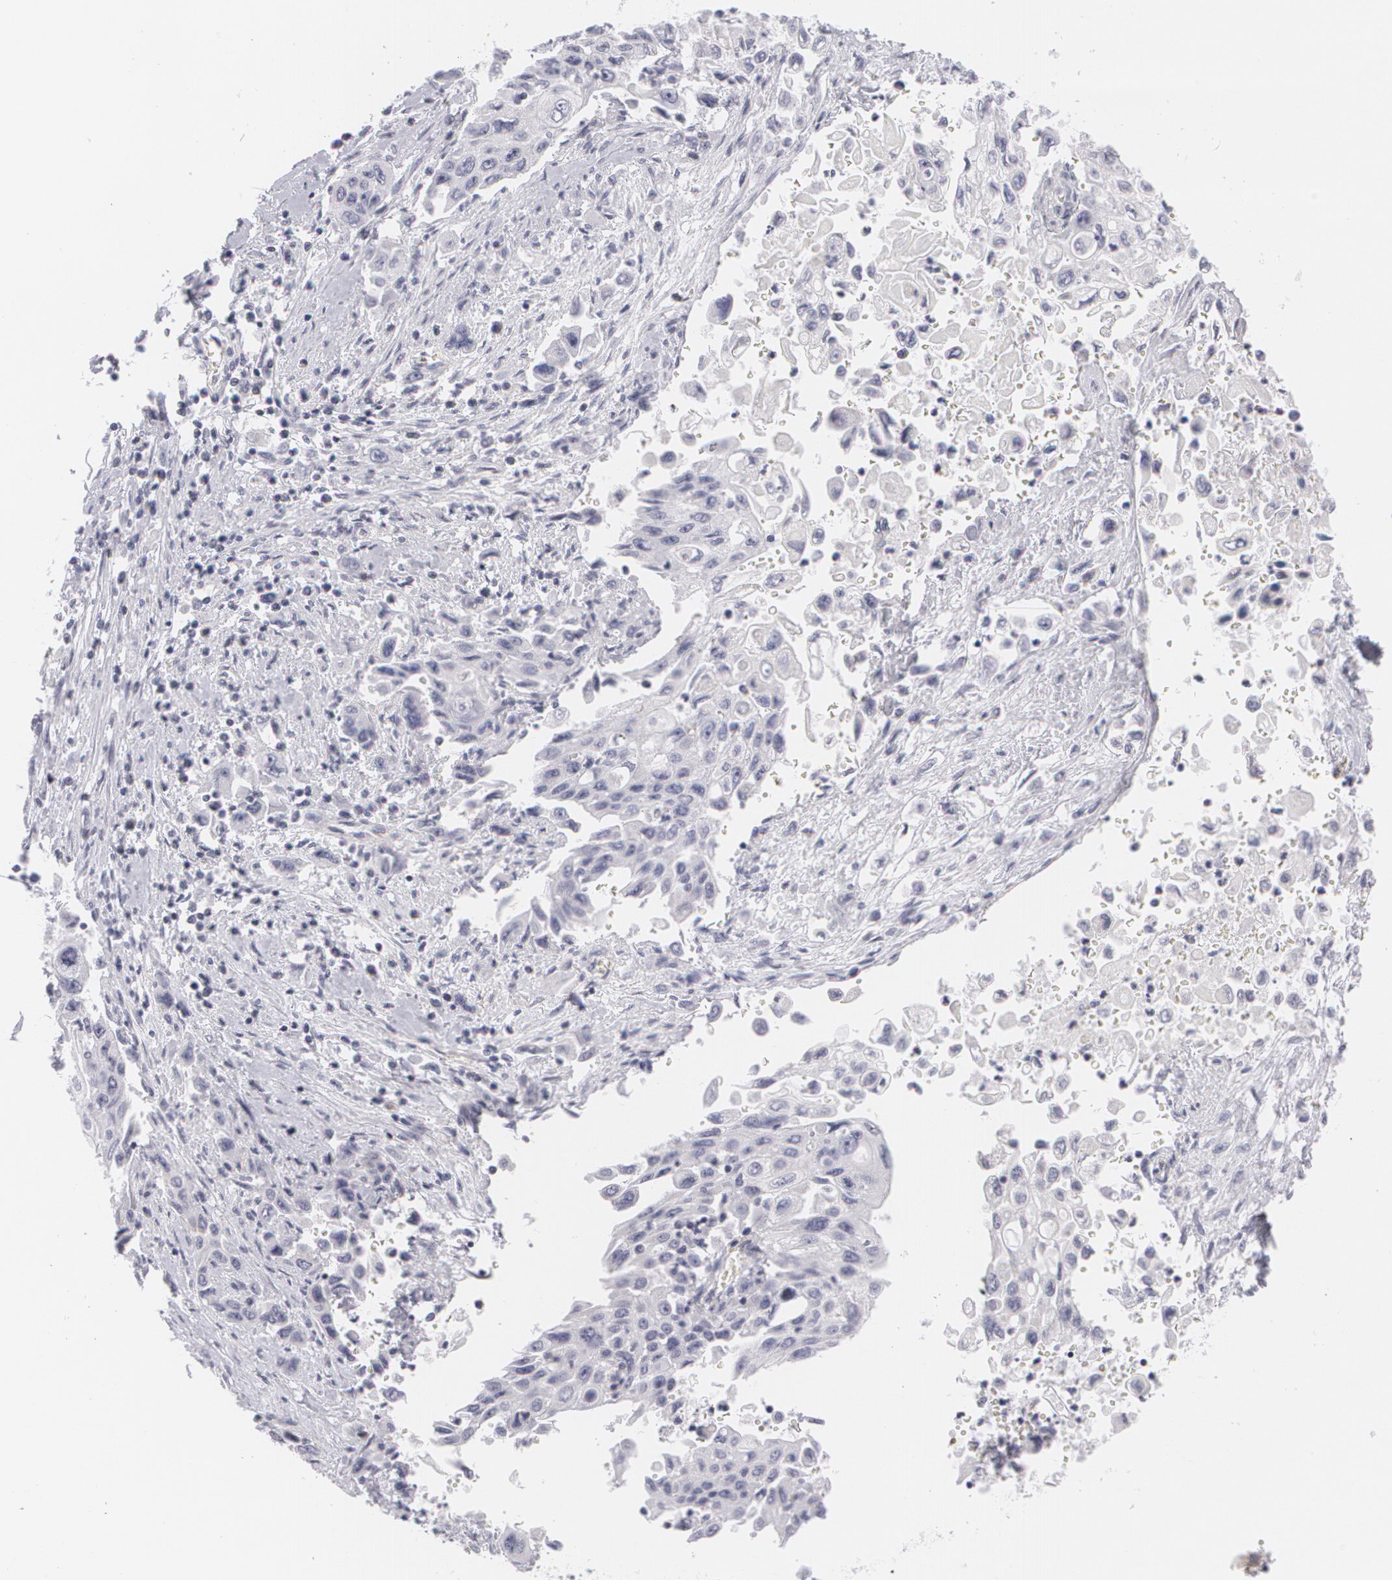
{"staining": {"intensity": "negative", "quantity": "none", "location": "none"}, "tissue": "pancreatic cancer", "cell_type": "Tumor cells", "image_type": "cancer", "snomed": [{"axis": "morphology", "description": "Adenocarcinoma, NOS"}, {"axis": "topography", "description": "Pancreas"}], "caption": "This is an immunohistochemistry image of pancreatic adenocarcinoma. There is no staining in tumor cells.", "gene": "MBNL3", "patient": {"sex": "male", "age": 70}}